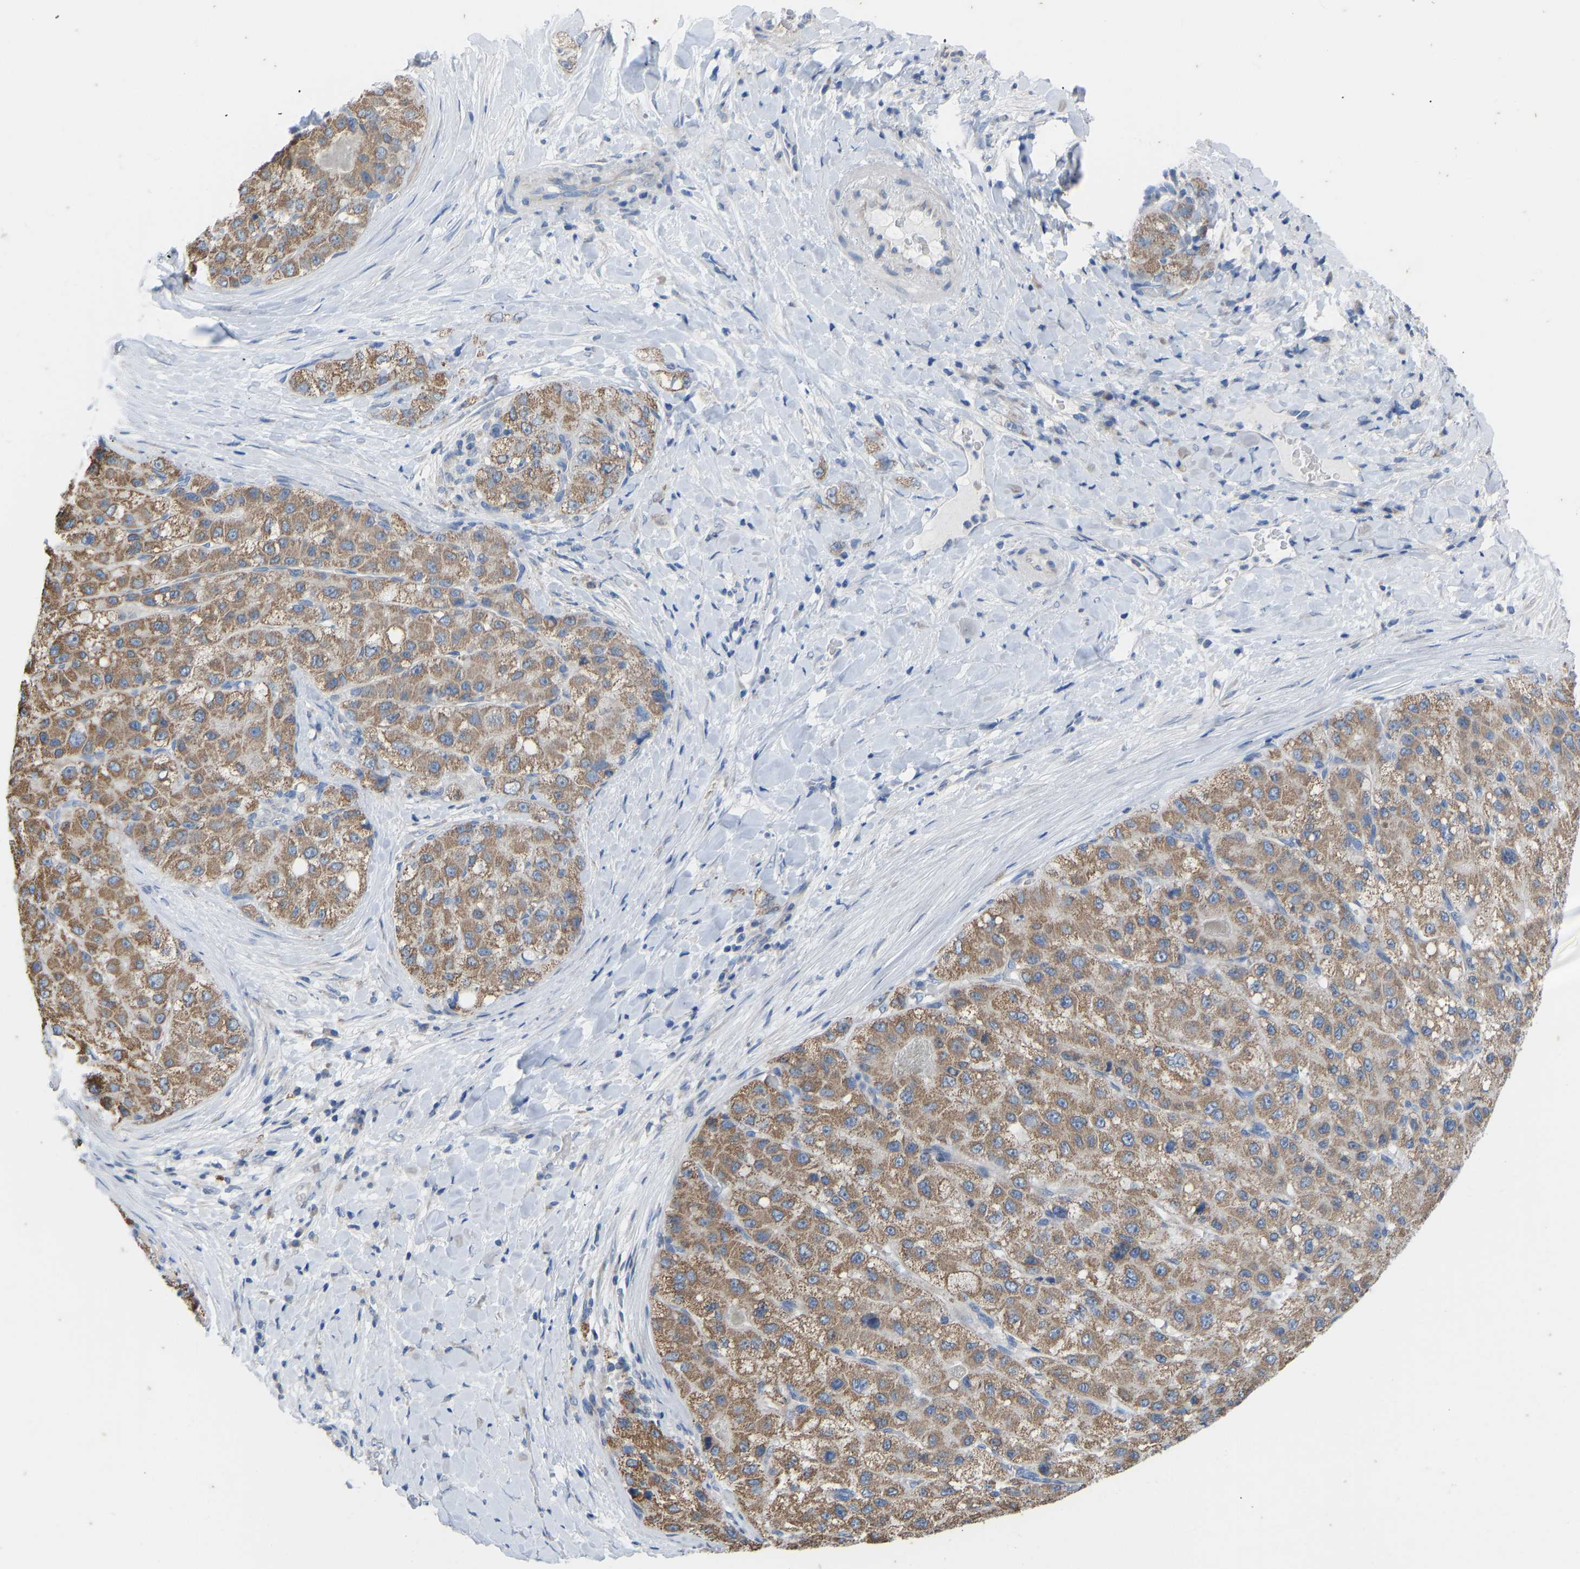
{"staining": {"intensity": "moderate", "quantity": ">75%", "location": "cytoplasmic/membranous"}, "tissue": "liver cancer", "cell_type": "Tumor cells", "image_type": "cancer", "snomed": [{"axis": "morphology", "description": "Carcinoma, Hepatocellular, NOS"}, {"axis": "topography", "description": "Liver"}], "caption": "IHC (DAB (3,3'-diaminobenzidine)) staining of human liver cancer shows moderate cytoplasmic/membranous protein positivity in about >75% of tumor cells. The protein is stained brown, and the nuclei are stained in blue (DAB IHC with brightfield microscopy, high magnification).", "gene": "OLIG2", "patient": {"sex": "male", "age": 80}}